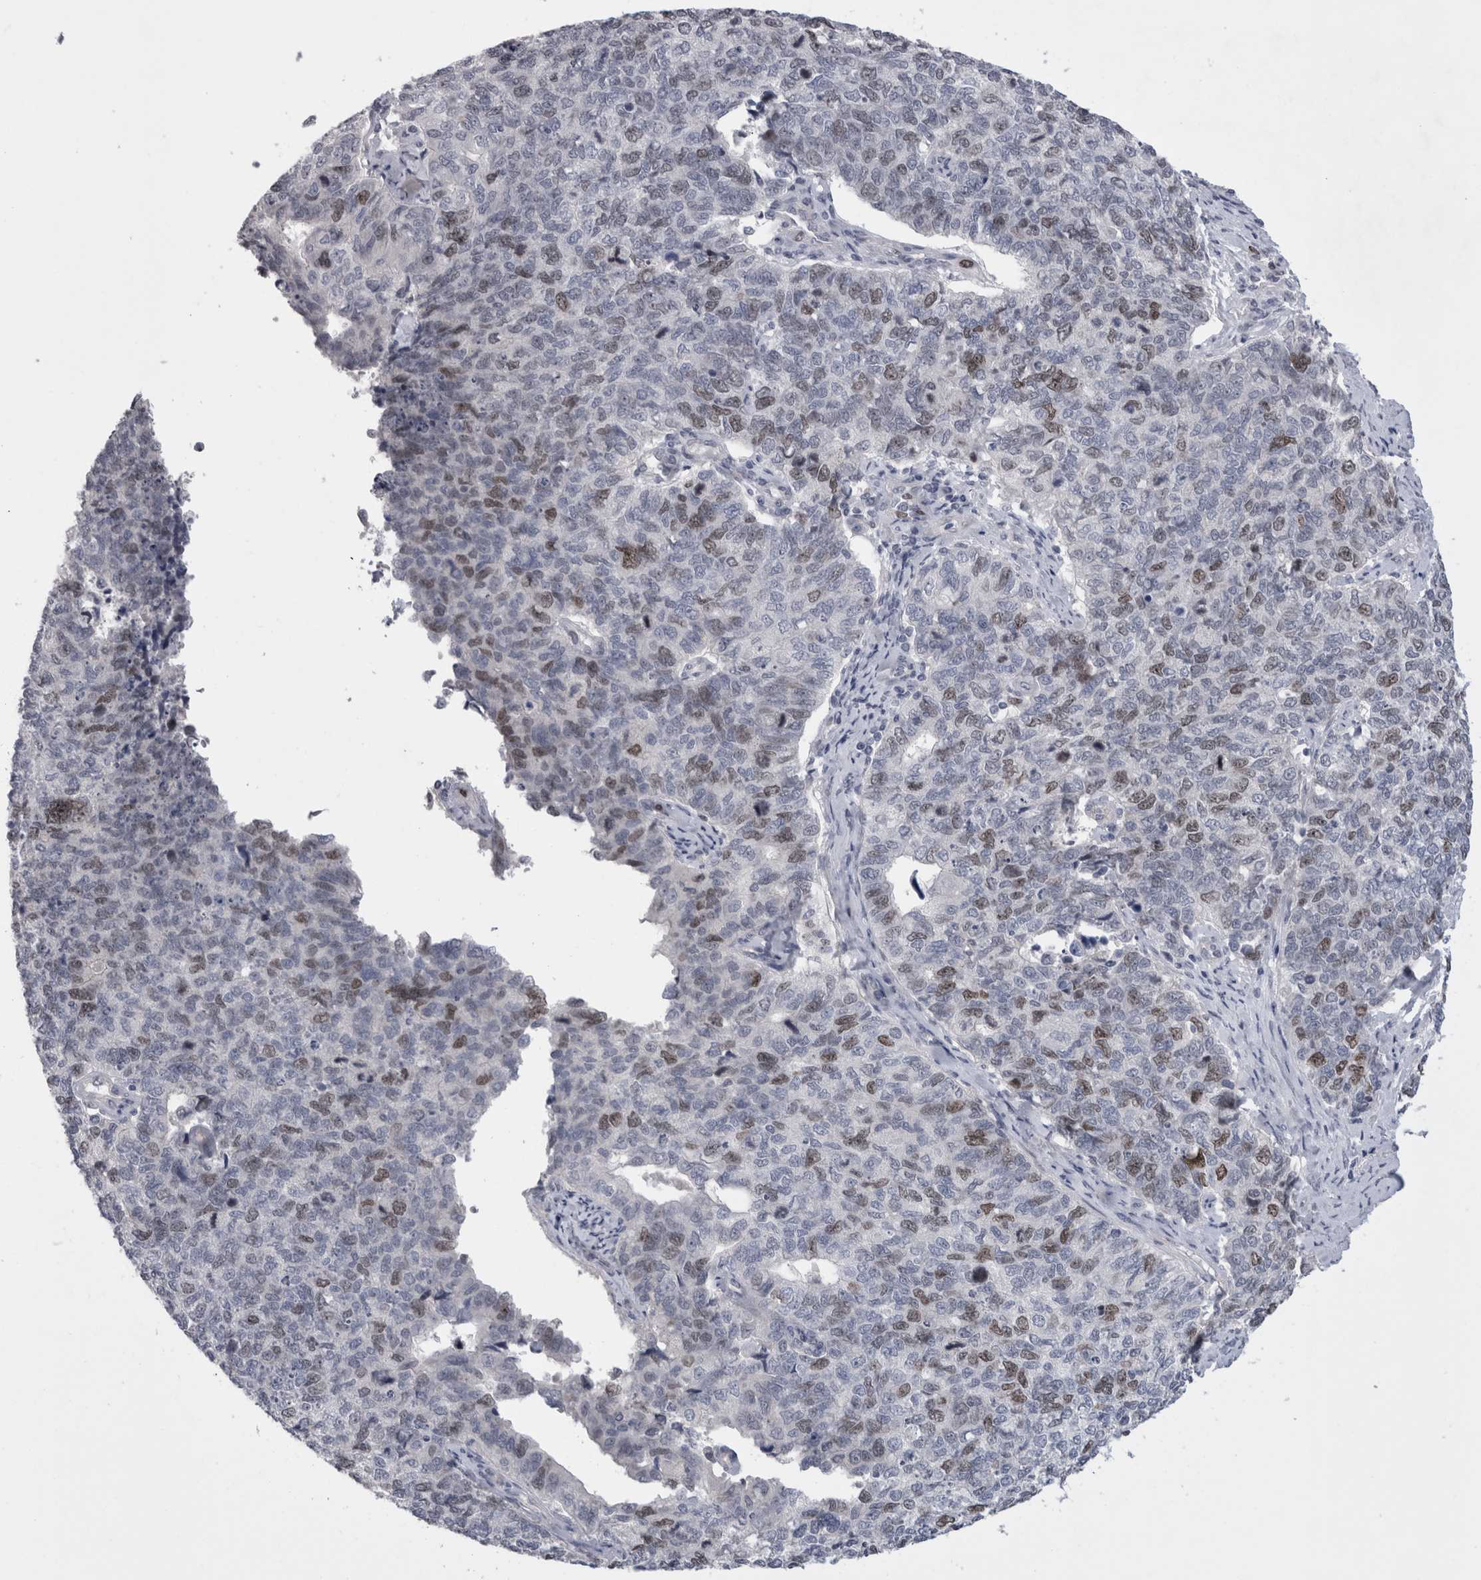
{"staining": {"intensity": "moderate", "quantity": "<25%", "location": "nuclear"}, "tissue": "cervical cancer", "cell_type": "Tumor cells", "image_type": "cancer", "snomed": [{"axis": "morphology", "description": "Squamous cell carcinoma, NOS"}, {"axis": "topography", "description": "Cervix"}], "caption": "Immunohistochemistry (IHC) histopathology image of human squamous cell carcinoma (cervical) stained for a protein (brown), which exhibits low levels of moderate nuclear staining in approximately <25% of tumor cells.", "gene": "KIF18B", "patient": {"sex": "female", "age": 63}}